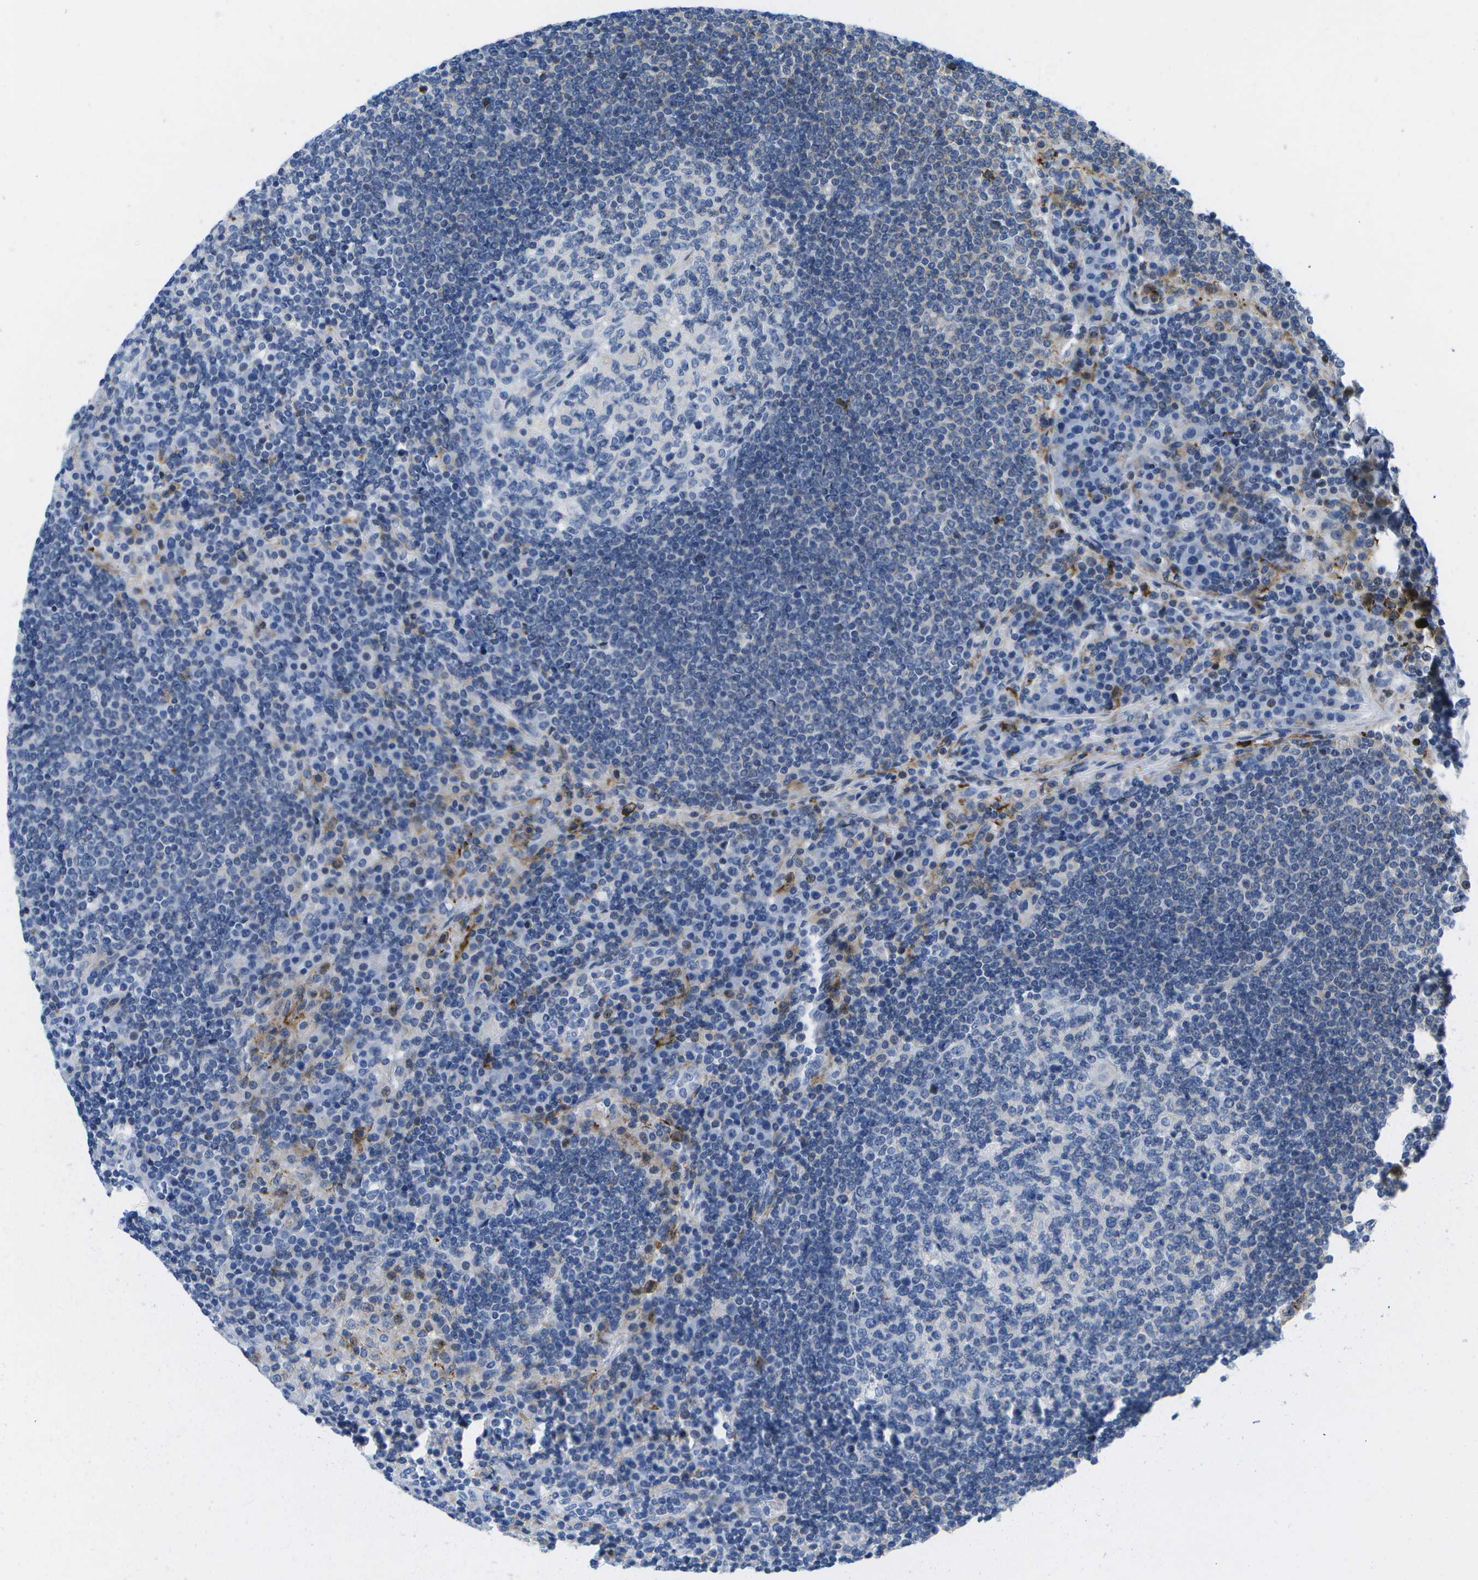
{"staining": {"intensity": "negative", "quantity": "none", "location": "none"}, "tissue": "lymph node", "cell_type": "Germinal center cells", "image_type": "normal", "snomed": [{"axis": "morphology", "description": "Normal tissue, NOS"}, {"axis": "topography", "description": "Lymph node"}], "caption": "This is an IHC photomicrograph of normal human lymph node. There is no positivity in germinal center cells.", "gene": "ADGRG6", "patient": {"sex": "female", "age": 53}}